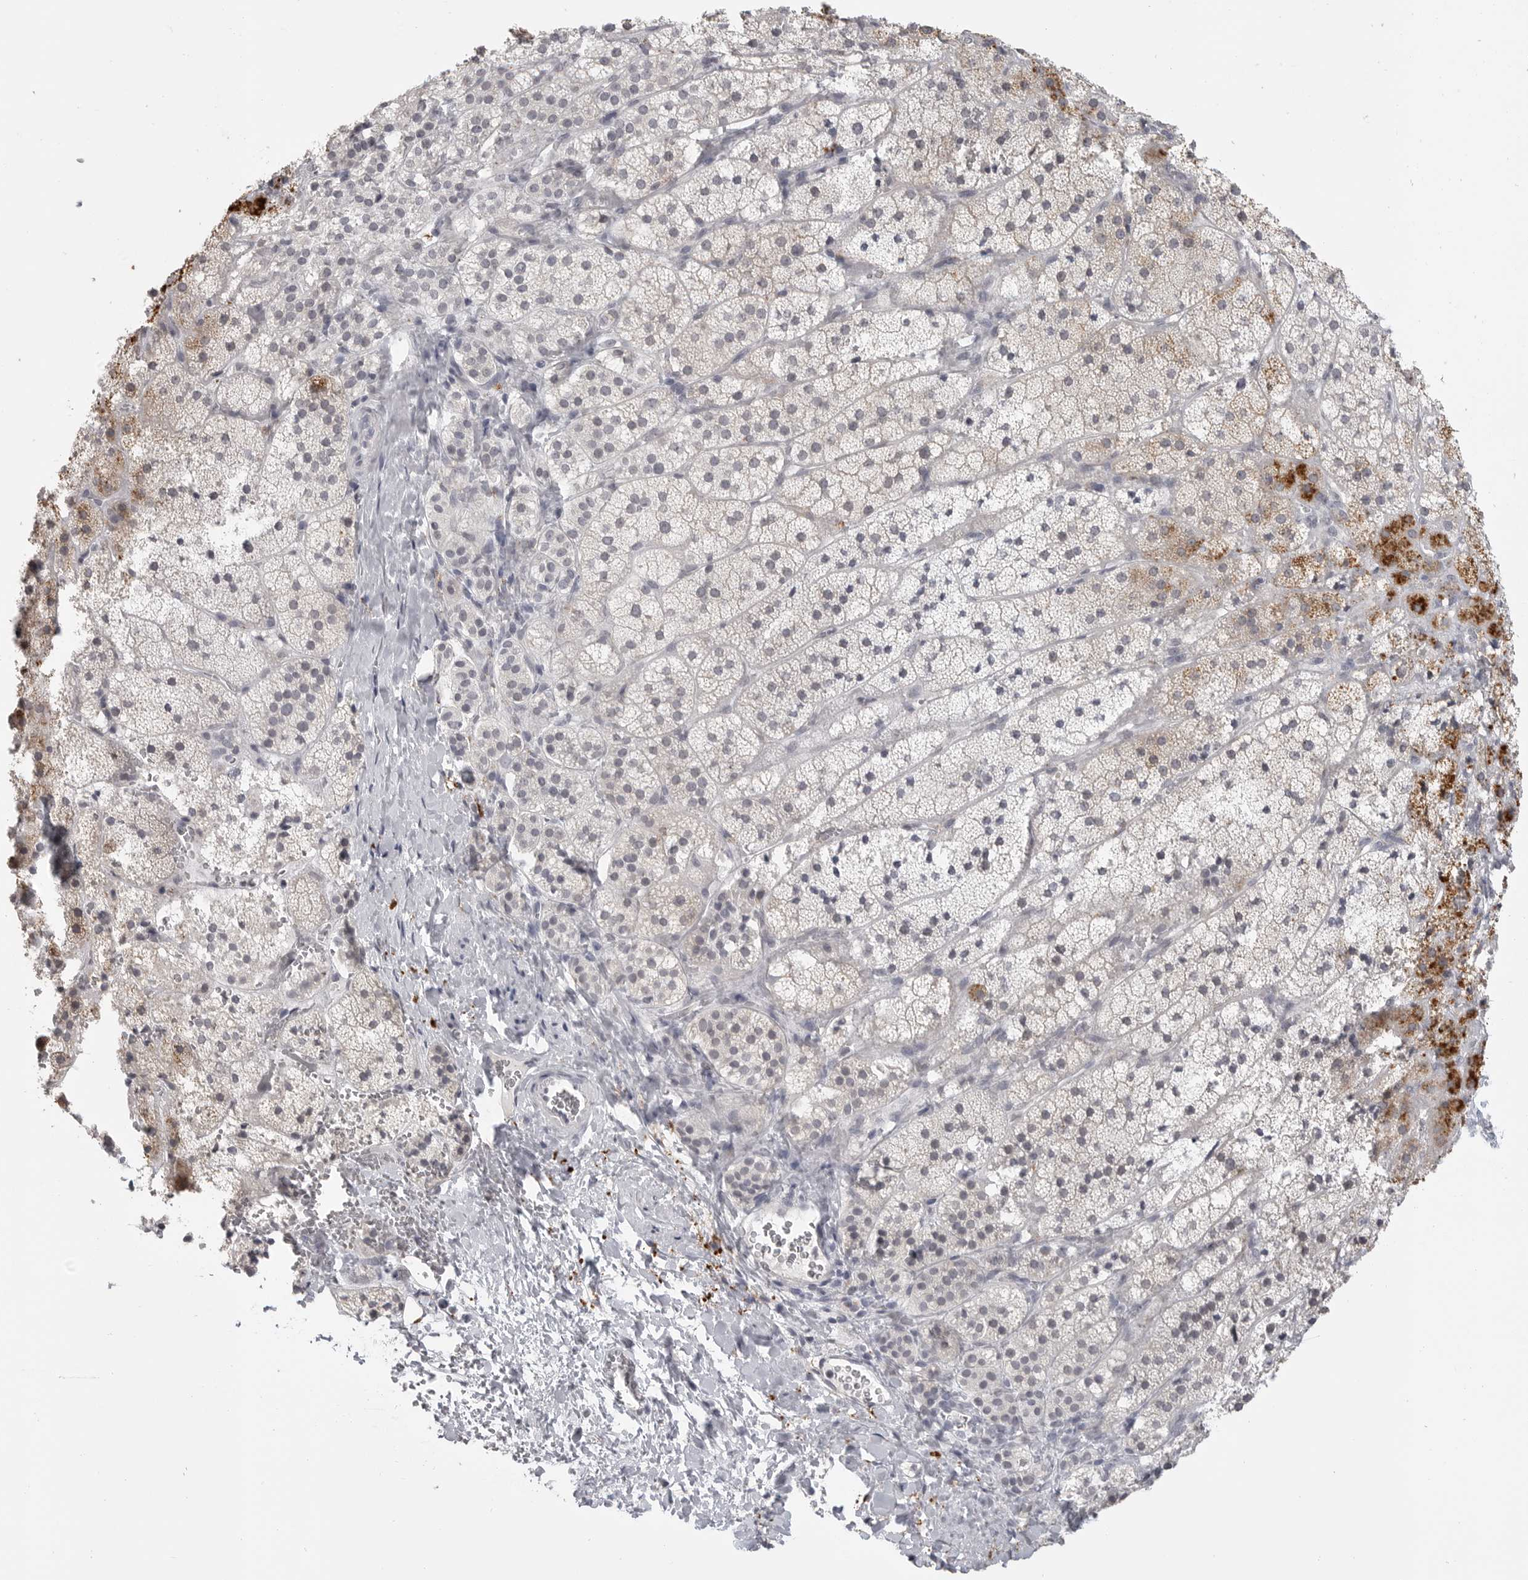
{"staining": {"intensity": "strong", "quantity": "<25%", "location": "cytoplasmic/membranous"}, "tissue": "adrenal gland", "cell_type": "Glandular cells", "image_type": "normal", "snomed": [{"axis": "morphology", "description": "Normal tissue, NOS"}, {"axis": "topography", "description": "Adrenal gland"}], "caption": "Strong cytoplasmic/membranous expression for a protein is seen in approximately <25% of glandular cells of benign adrenal gland using immunohistochemistry (IHC).", "gene": "PRSS1", "patient": {"sex": "female", "age": 44}}